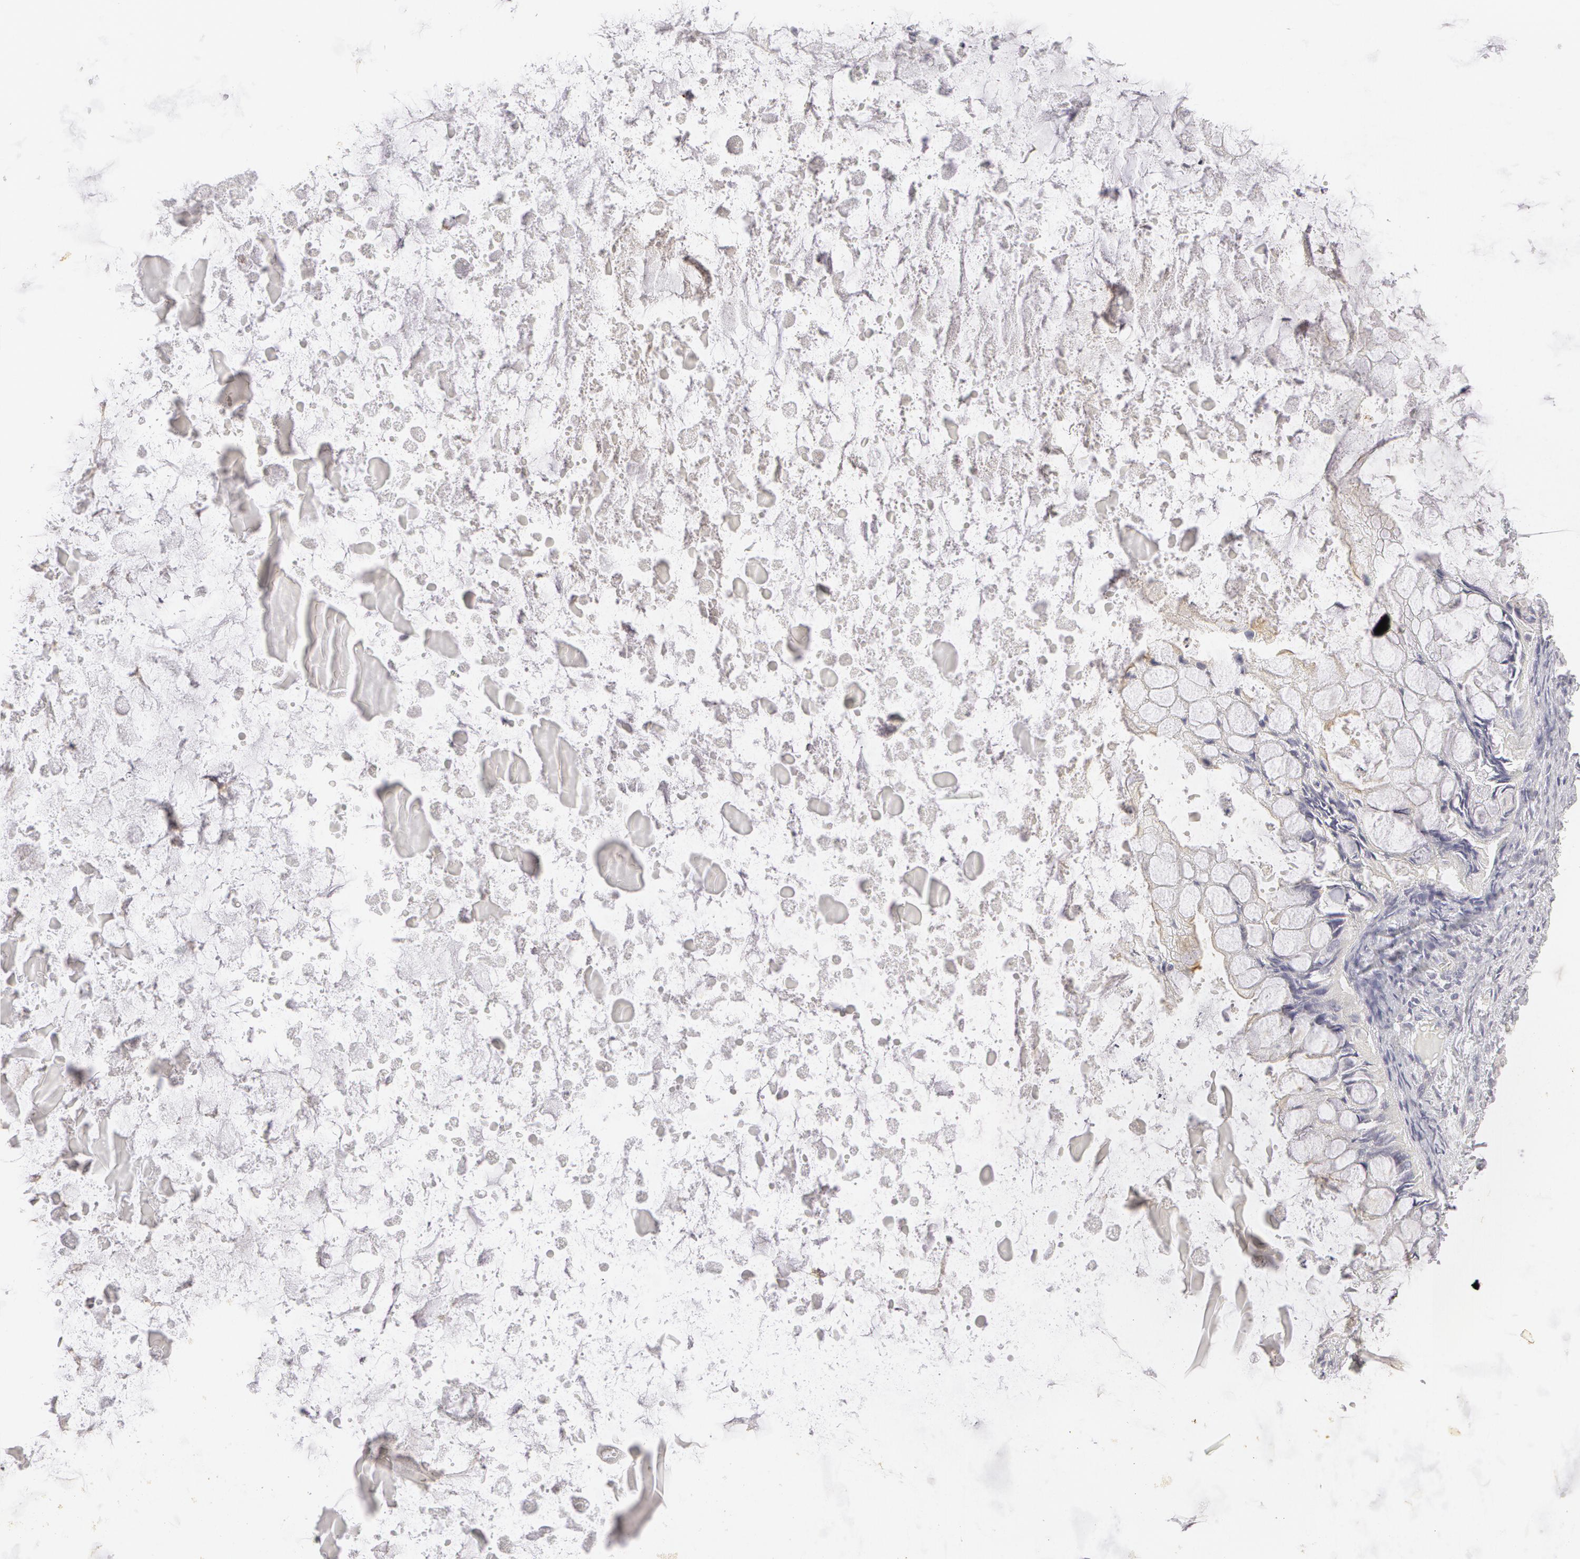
{"staining": {"intensity": "negative", "quantity": "none", "location": "none"}, "tissue": "ovarian cancer", "cell_type": "Tumor cells", "image_type": "cancer", "snomed": [{"axis": "morphology", "description": "Cystadenocarcinoma, mucinous, NOS"}, {"axis": "topography", "description": "Ovary"}], "caption": "This is a histopathology image of immunohistochemistry staining of ovarian cancer (mucinous cystadenocarcinoma), which shows no staining in tumor cells. The staining was performed using DAB (3,3'-diaminobenzidine) to visualize the protein expression in brown, while the nuclei were stained in blue with hematoxylin (Magnification: 20x).", "gene": "ABCB1", "patient": {"sex": "female", "age": 57}}